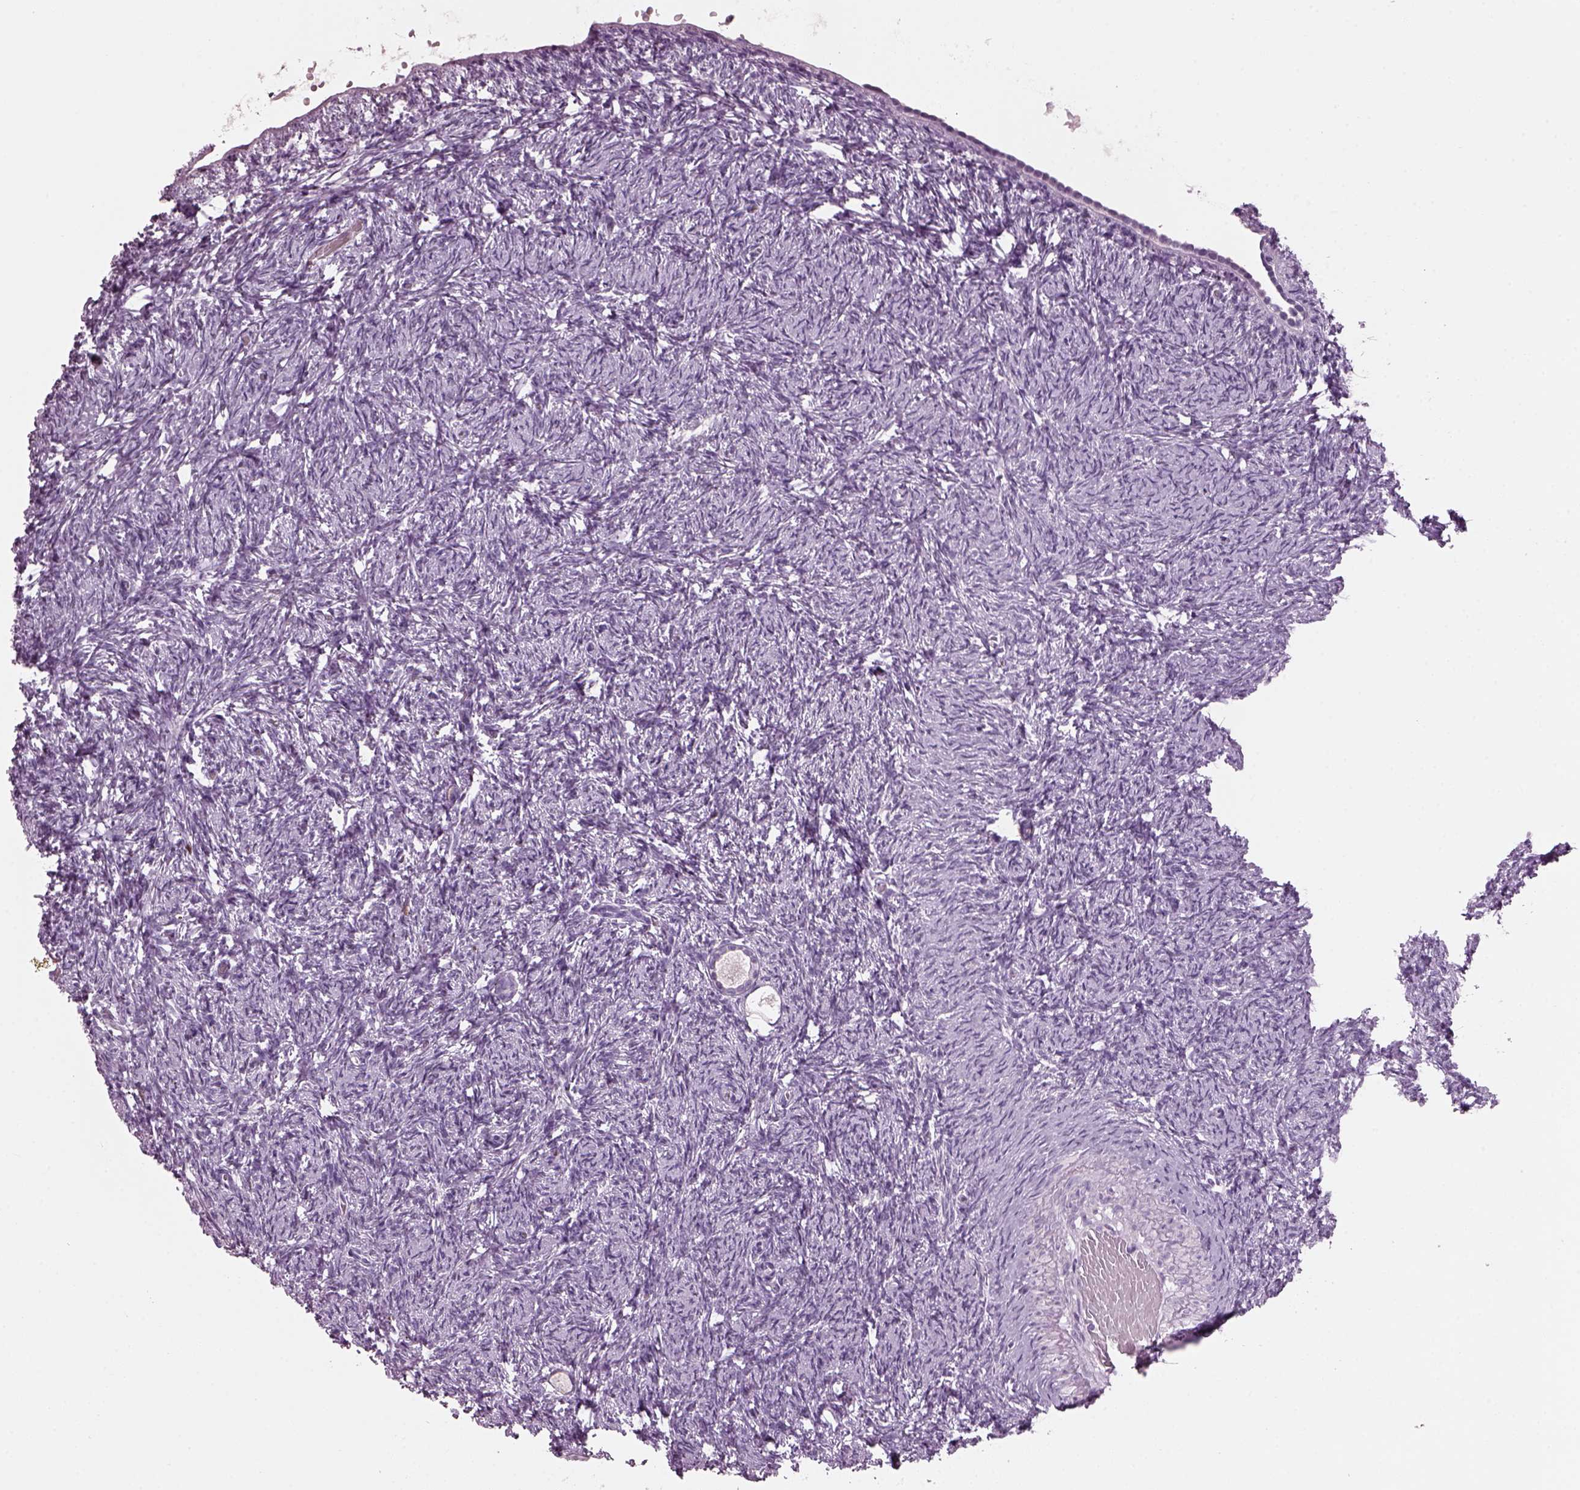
{"staining": {"intensity": "negative", "quantity": "none", "location": "none"}, "tissue": "ovary", "cell_type": "Follicle cells", "image_type": "normal", "snomed": [{"axis": "morphology", "description": "Normal tissue, NOS"}, {"axis": "topography", "description": "Ovary"}], "caption": "Immunohistochemistry (IHC) histopathology image of benign ovary stained for a protein (brown), which demonstrates no positivity in follicle cells. The staining is performed using DAB brown chromogen with nuclei counter-stained in using hematoxylin.", "gene": "PRR9", "patient": {"sex": "female", "age": 39}}